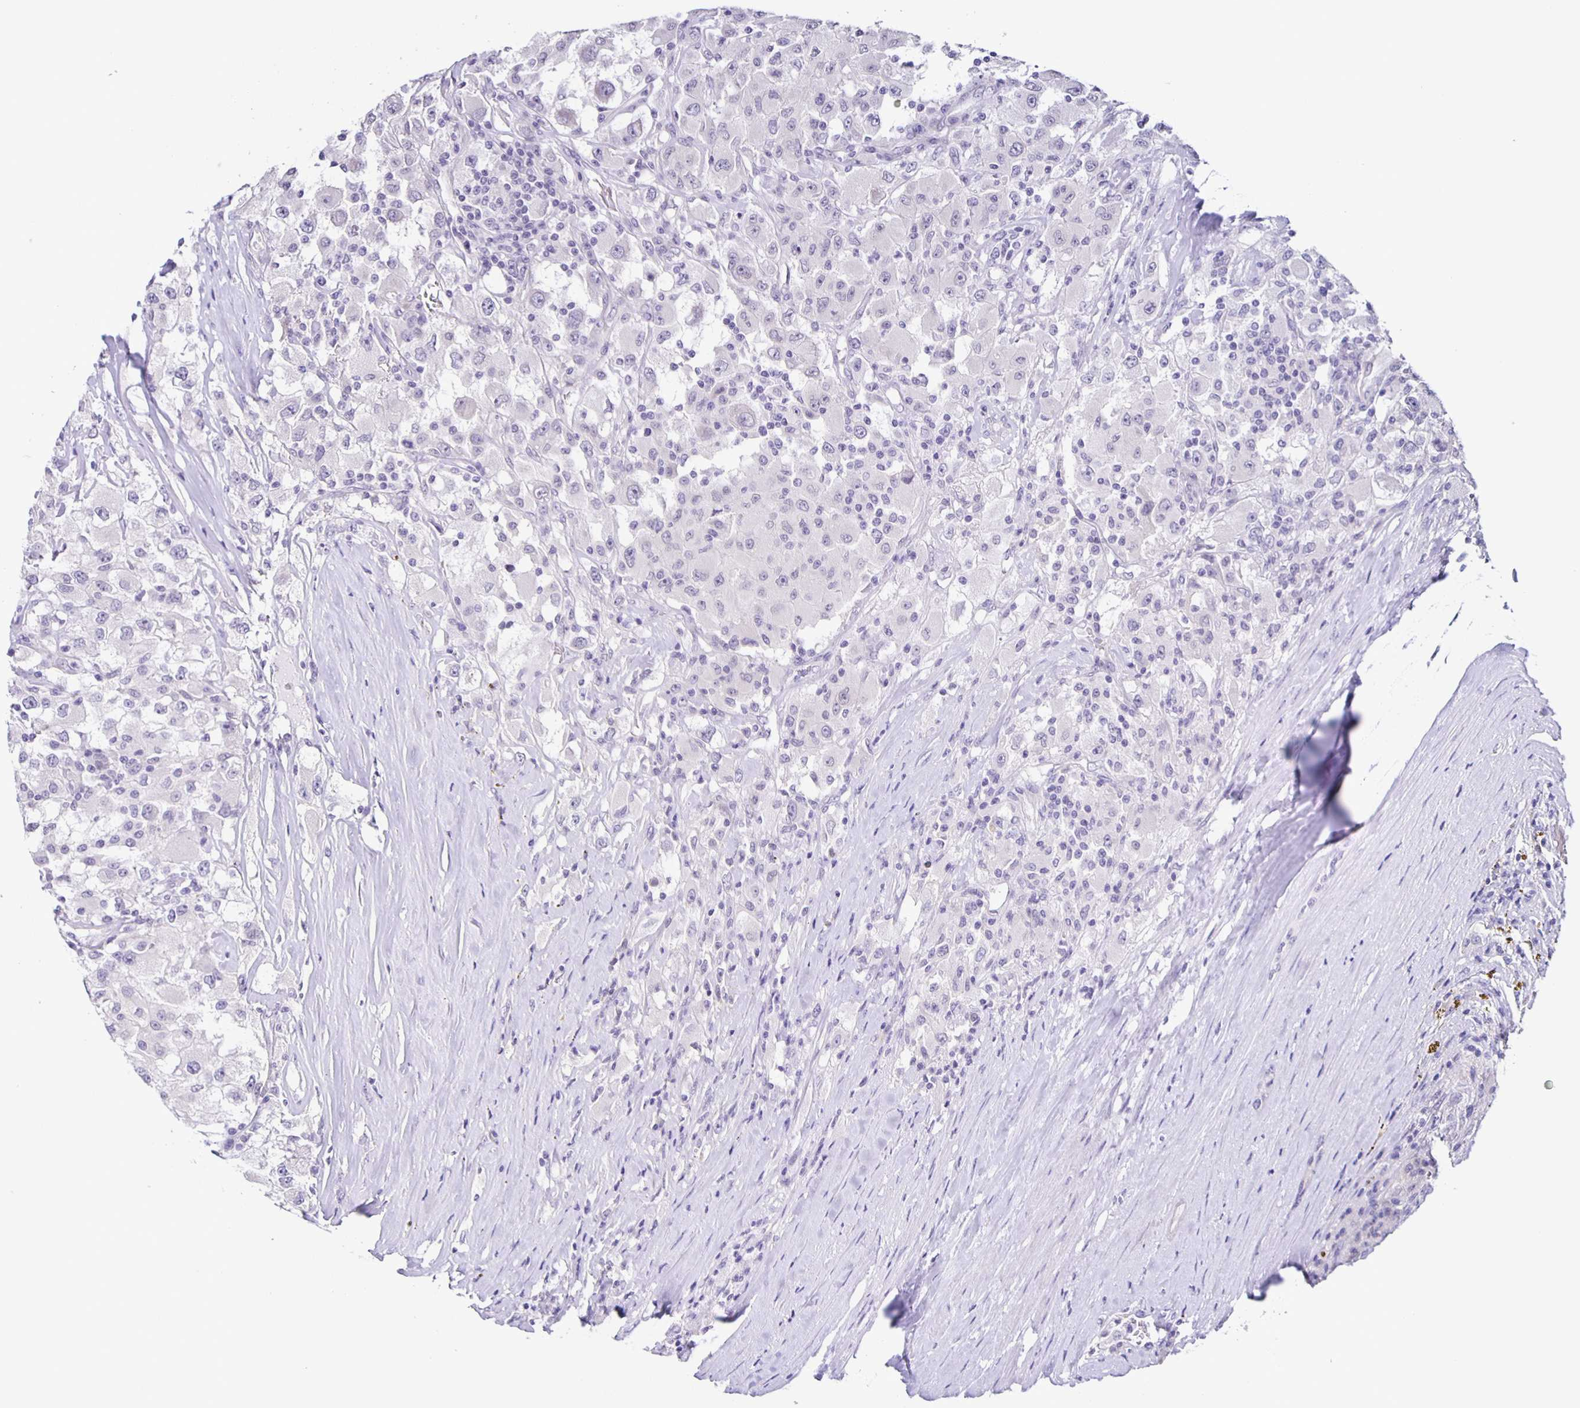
{"staining": {"intensity": "negative", "quantity": "none", "location": "none"}, "tissue": "renal cancer", "cell_type": "Tumor cells", "image_type": "cancer", "snomed": [{"axis": "morphology", "description": "Adenocarcinoma, NOS"}, {"axis": "topography", "description": "Kidney"}], "caption": "Tumor cells show no significant expression in renal cancer.", "gene": "SLC12A3", "patient": {"sex": "female", "age": 67}}